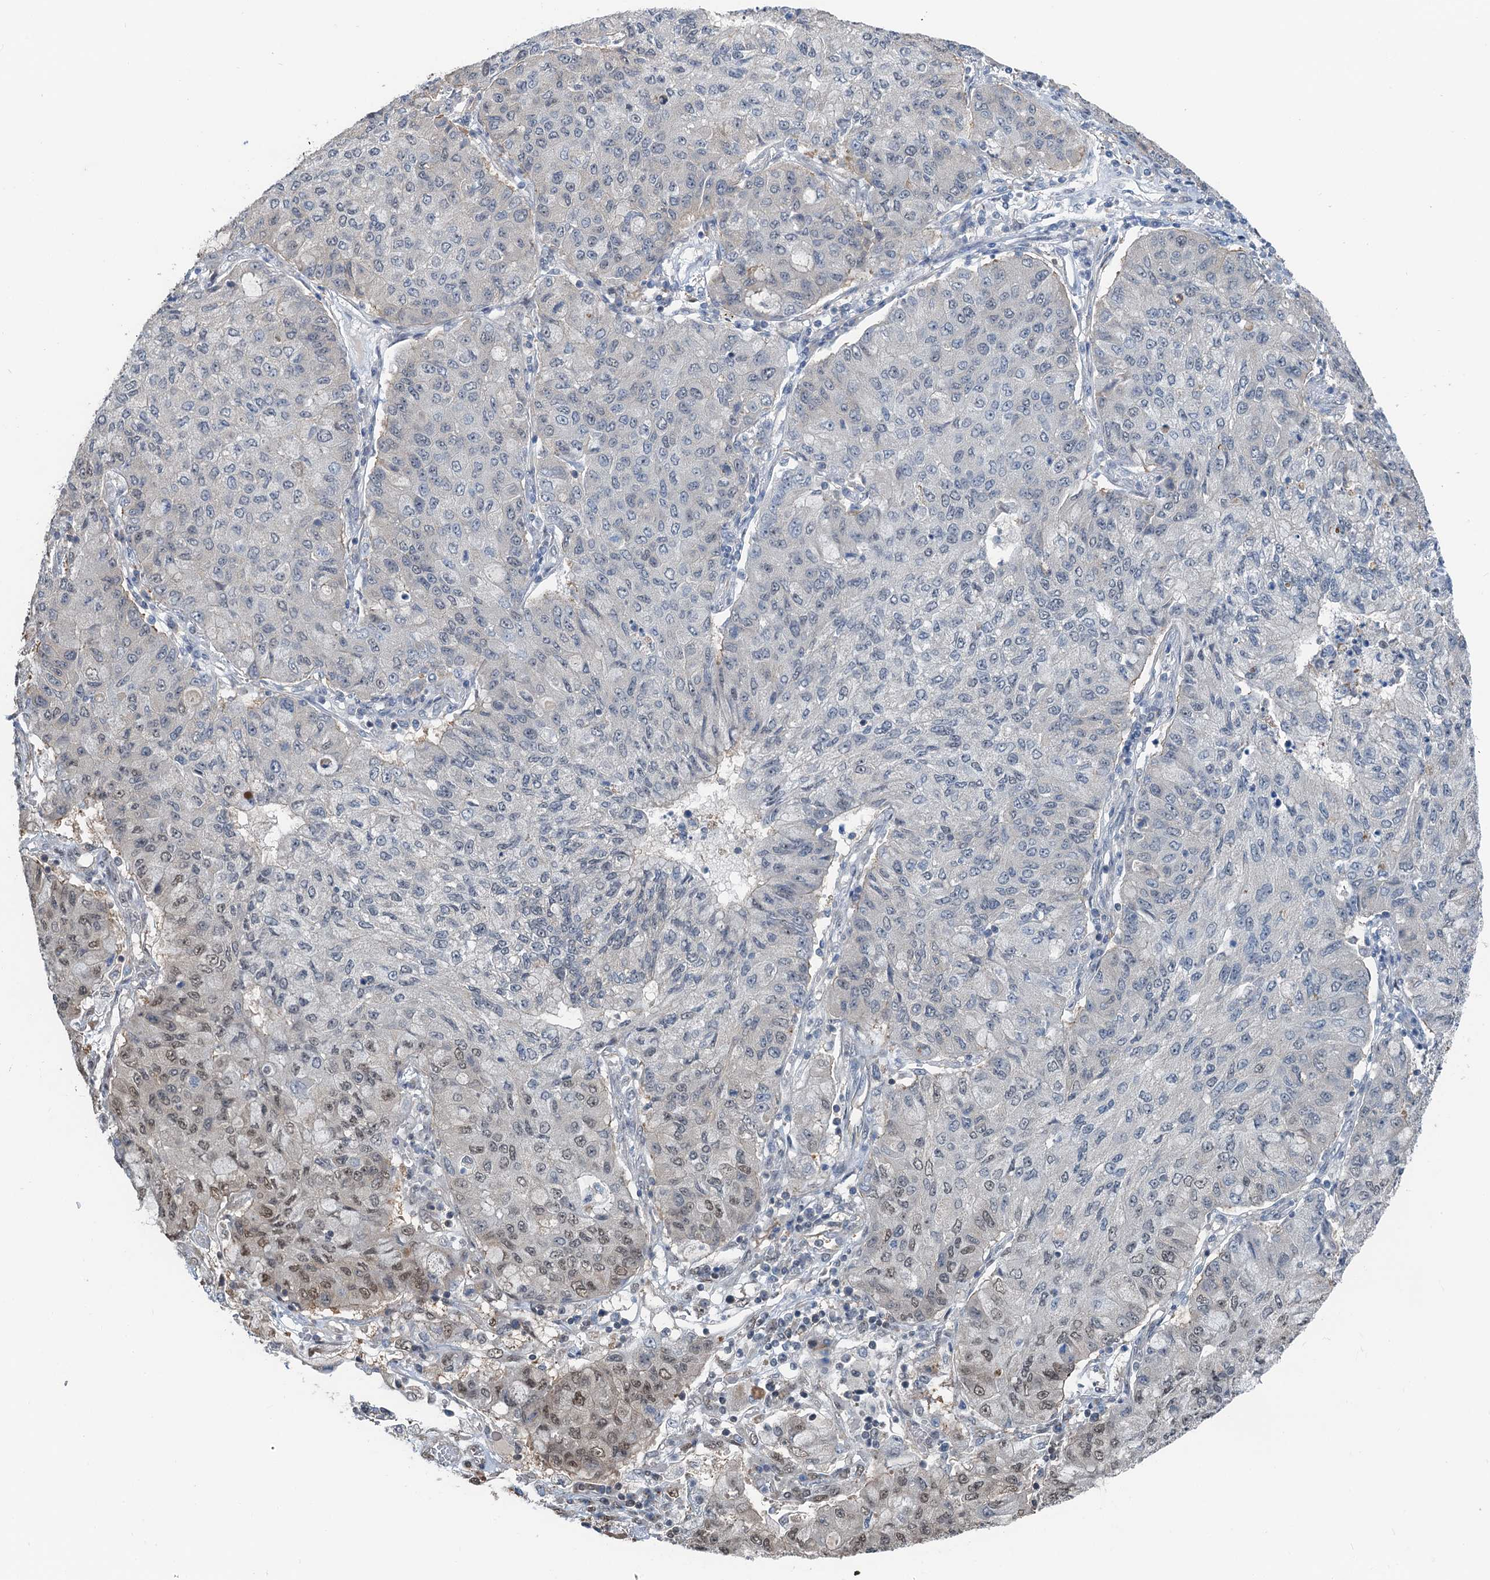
{"staining": {"intensity": "moderate", "quantity": "<25%", "location": "nuclear"}, "tissue": "lung cancer", "cell_type": "Tumor cells", "image_type": "cancer", "snomed": [{"axis": "morphology", "description": "Squamous cell carcinoma, NOS"}, {"axis": "topography", "description": "Lung"}], "caption": "Brown immunohistochemical staining in human lung cancer shows moderate nuclear staining in approximately <25% of tumor cells.", "gene": "CFDP1", "patient": {"sex": "male", "age": 74}}